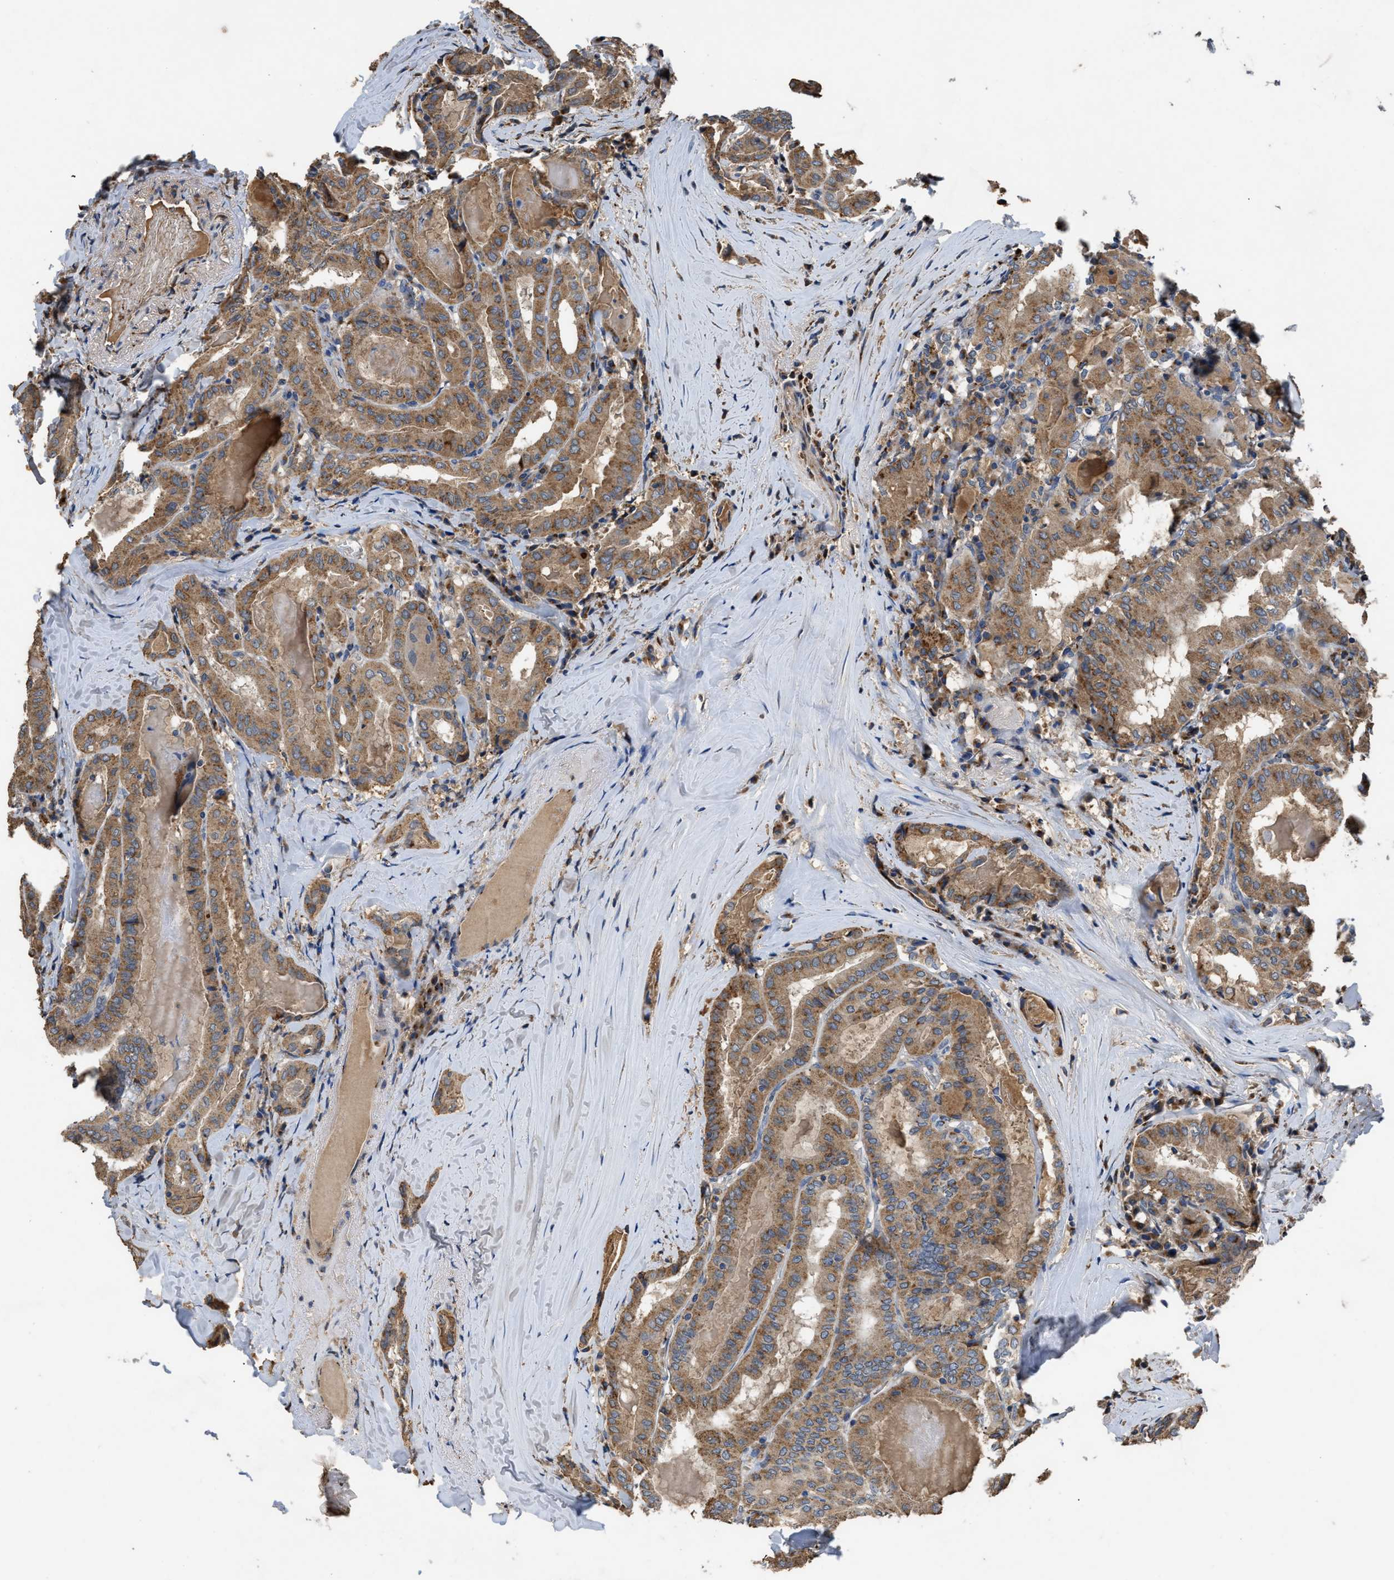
{"staining": {"intensity": "moderate", "quantity": ">75%", "location": "cytoplasmic/membranous"}, "tissue": "thyroid cancer", "cell_type": "Tumor cells", "image_type": "cancer", "snomed": [{"axis": "morphology", "description": "Papillary adenocarcinoma, NOS"}, {"axis": "topography", "description": "Thyroid gland"}], "caption": "A brown stain shows moderate cytoplasmic/membranous expression of a protein in thyroid cancer (papillary adenocarcinoma) tumor cells.", "gene": "SIK2", "patient": {"sex": "female", "age": 42}}